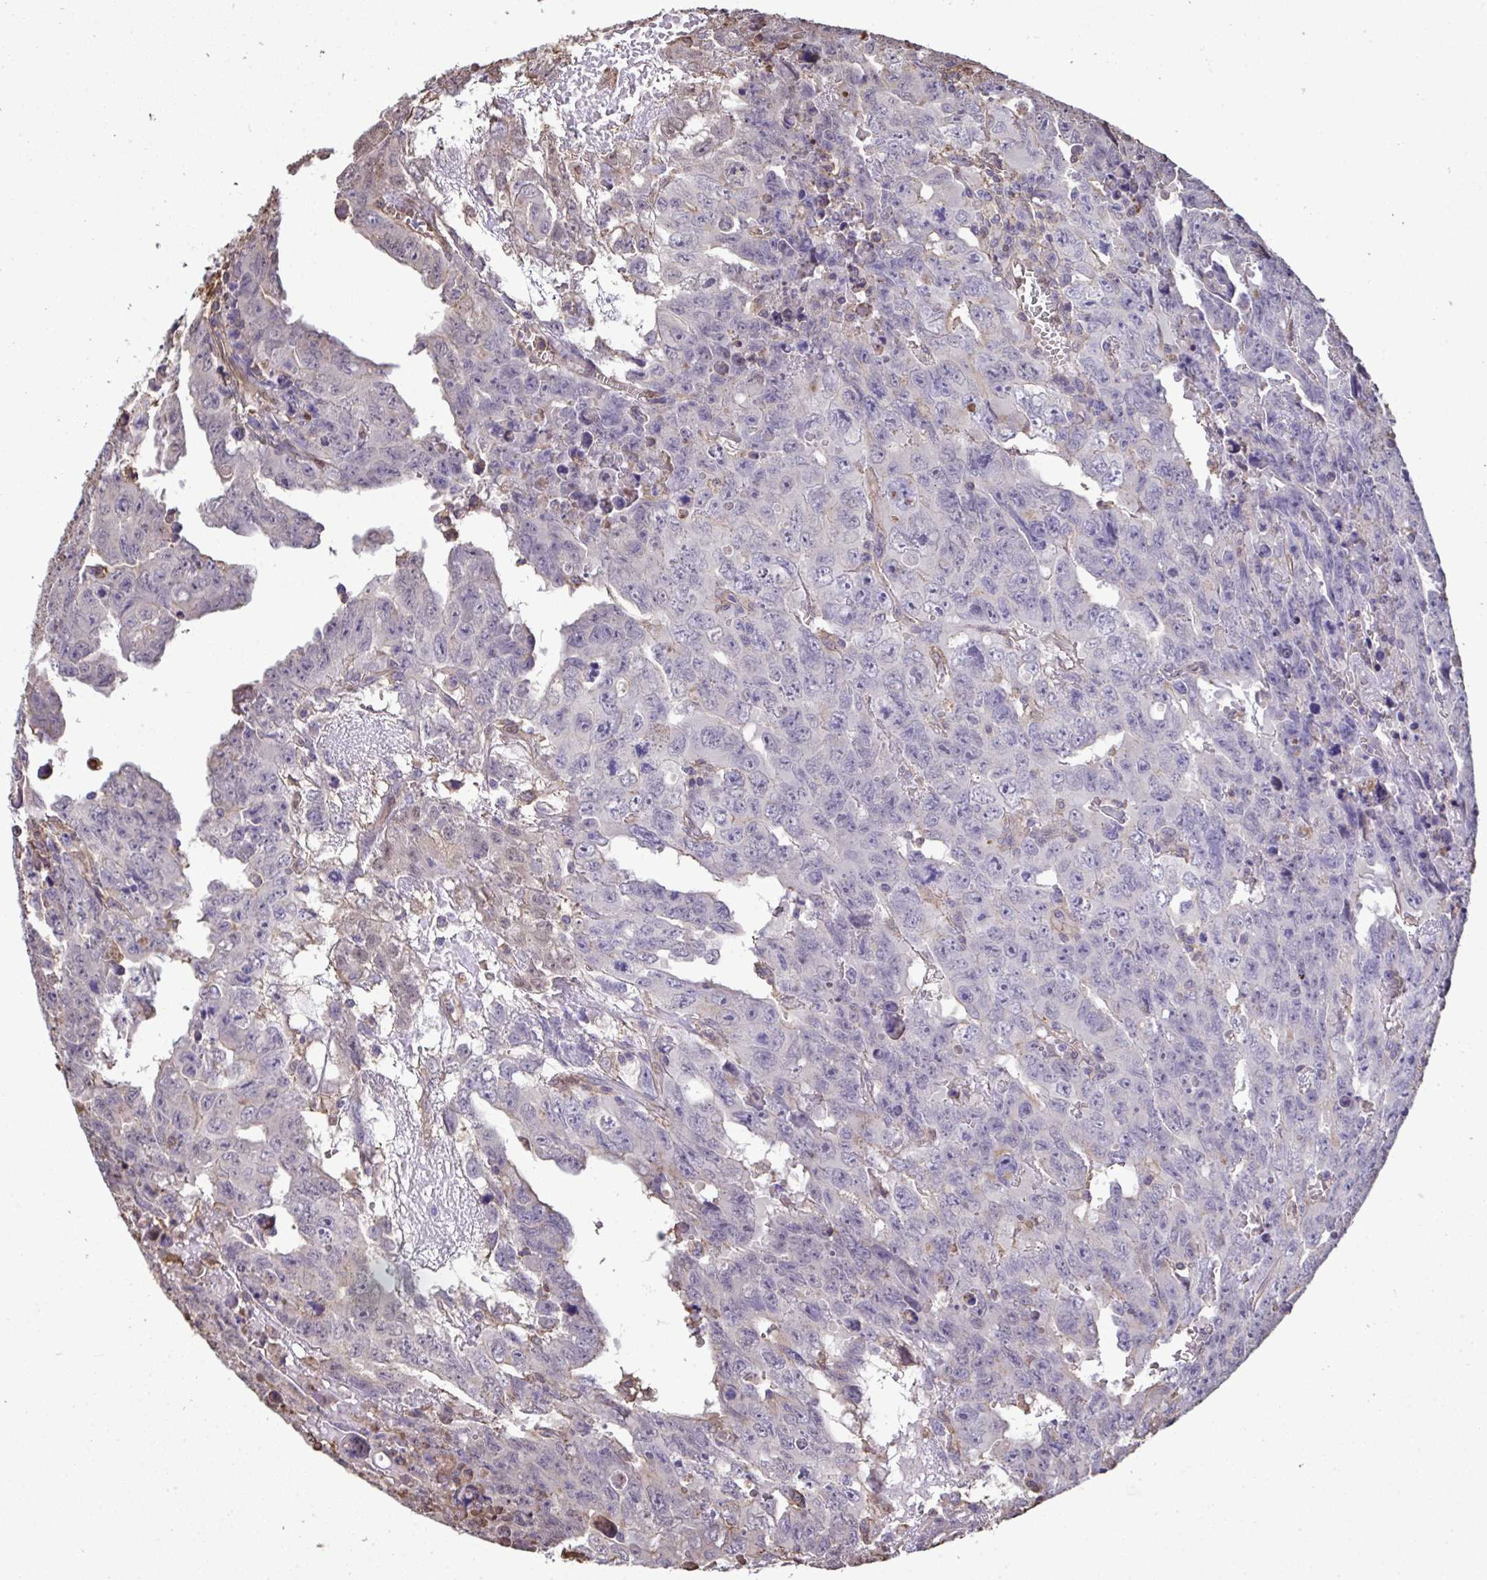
{"staining": {"intensity": "negative", "quantity": "none", "location": "none"}, "tissue": "testis cancer", "cell_type": "Tumor cells", "image_type": "cancer", "snomed": [{"axis": "morphology", "description": "Carcinoma, Embryonal, NOS"}, {"axis": "topography", "description": "Testis"}], "caption": "This is an immunohistochemistry histopathology image of testis cancer (embryonal carcinoma). There is no positivity in tumor cells.", "gene": "ANXA5", "patient": {"sex": "male", "age": 24}}